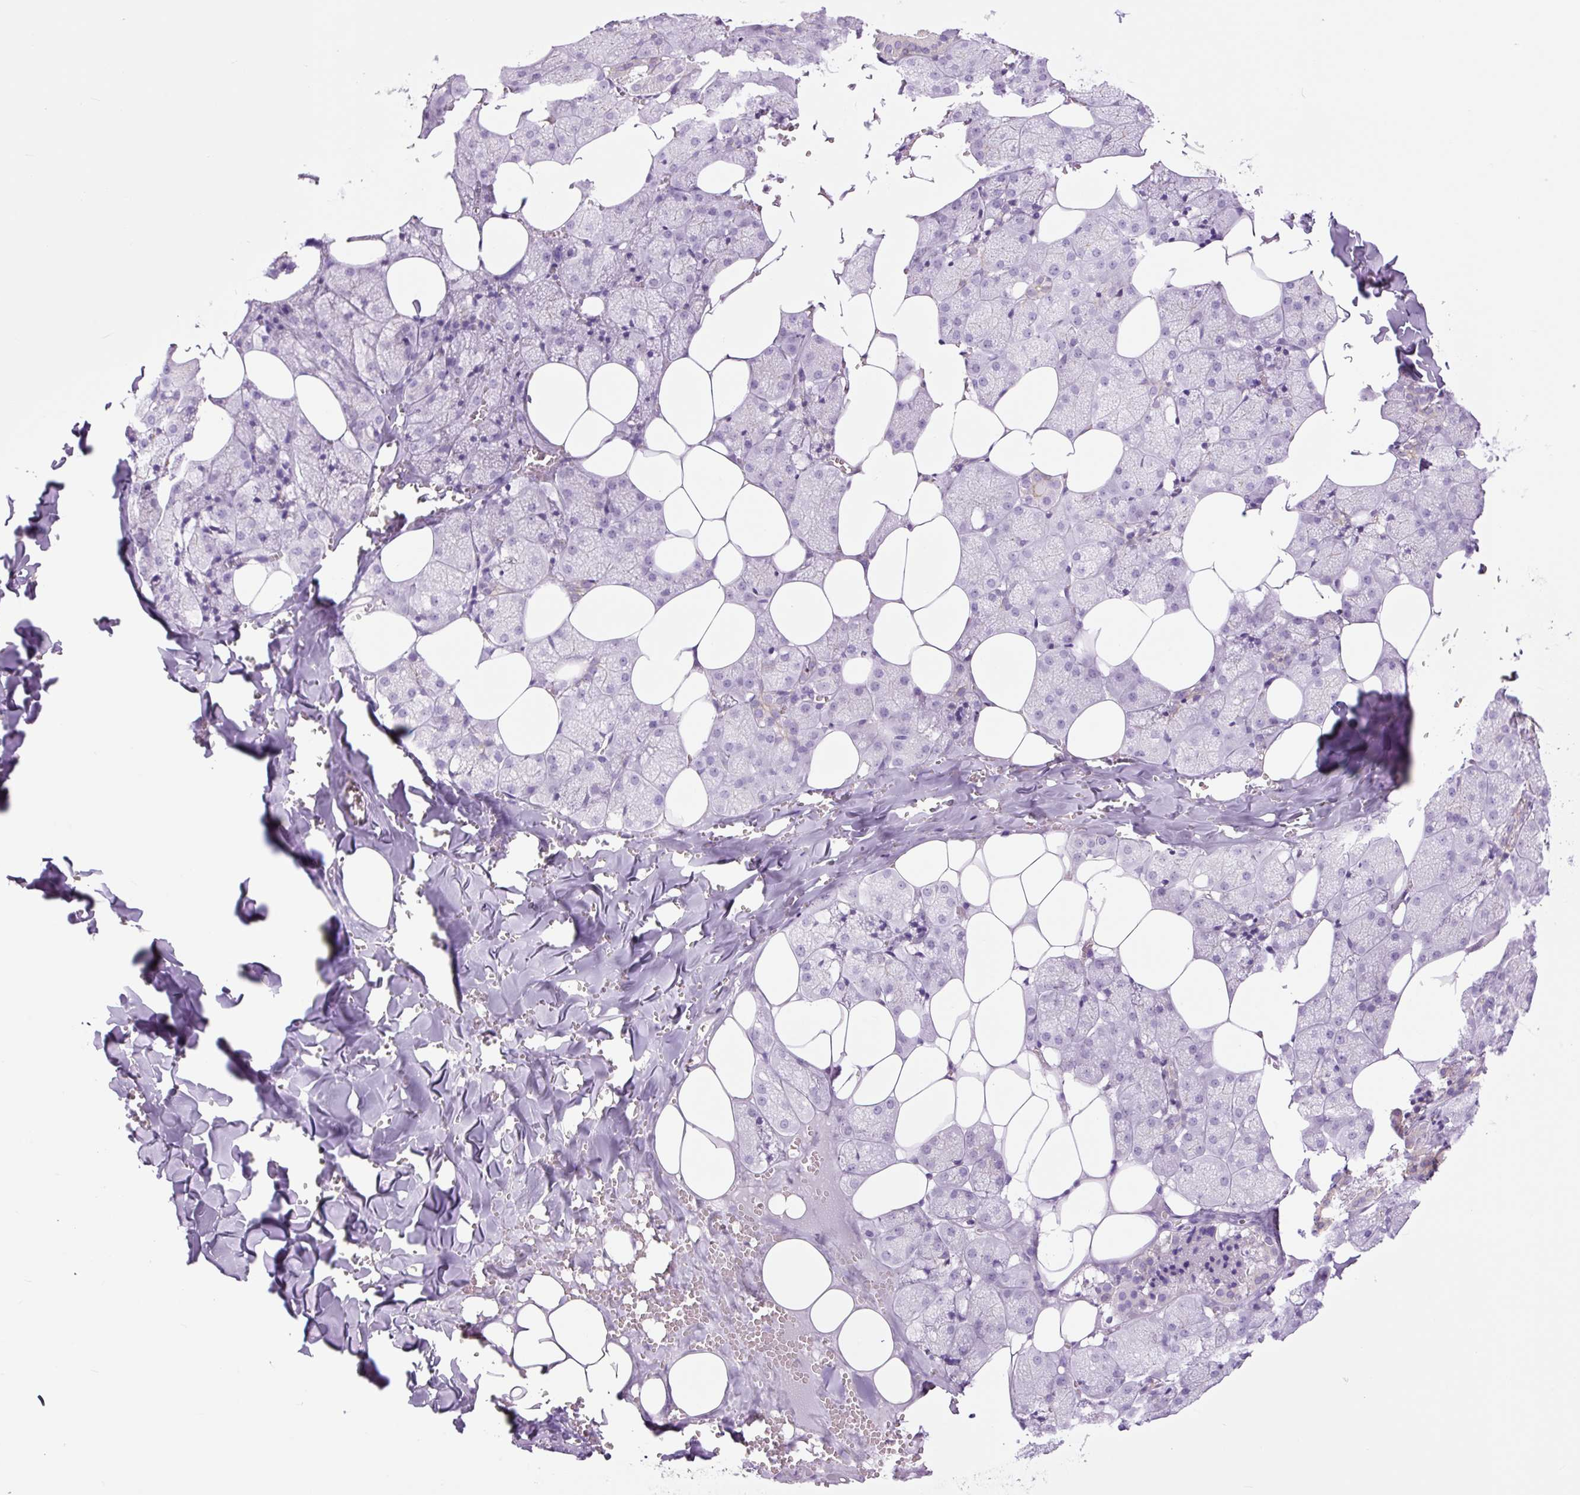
{"staining": {"intensity": "weak", "quantity": "25%-75%", "location": "cytoplasmic/membranous"}, "tissue": "salivary gland", "cell_type": "Glandular cells", "image_type": "normal", "snomed": [{"axis": "morphology", "description": "Normal tissue, NOS"}, {"axis": "topography", "description": "Salivary gland"}, {"axis": "topography", "description": "Peripheral nerve tissue"}], "caption": "Immunohistochemical staining of benign salivary gland exhibits 25%-75% levels of weak cytoplasmic/membranous protein expression in about 25%-75% of glandular cells.", "gene": "TFF2", "patient": {"sex": "male", "age": 38}}